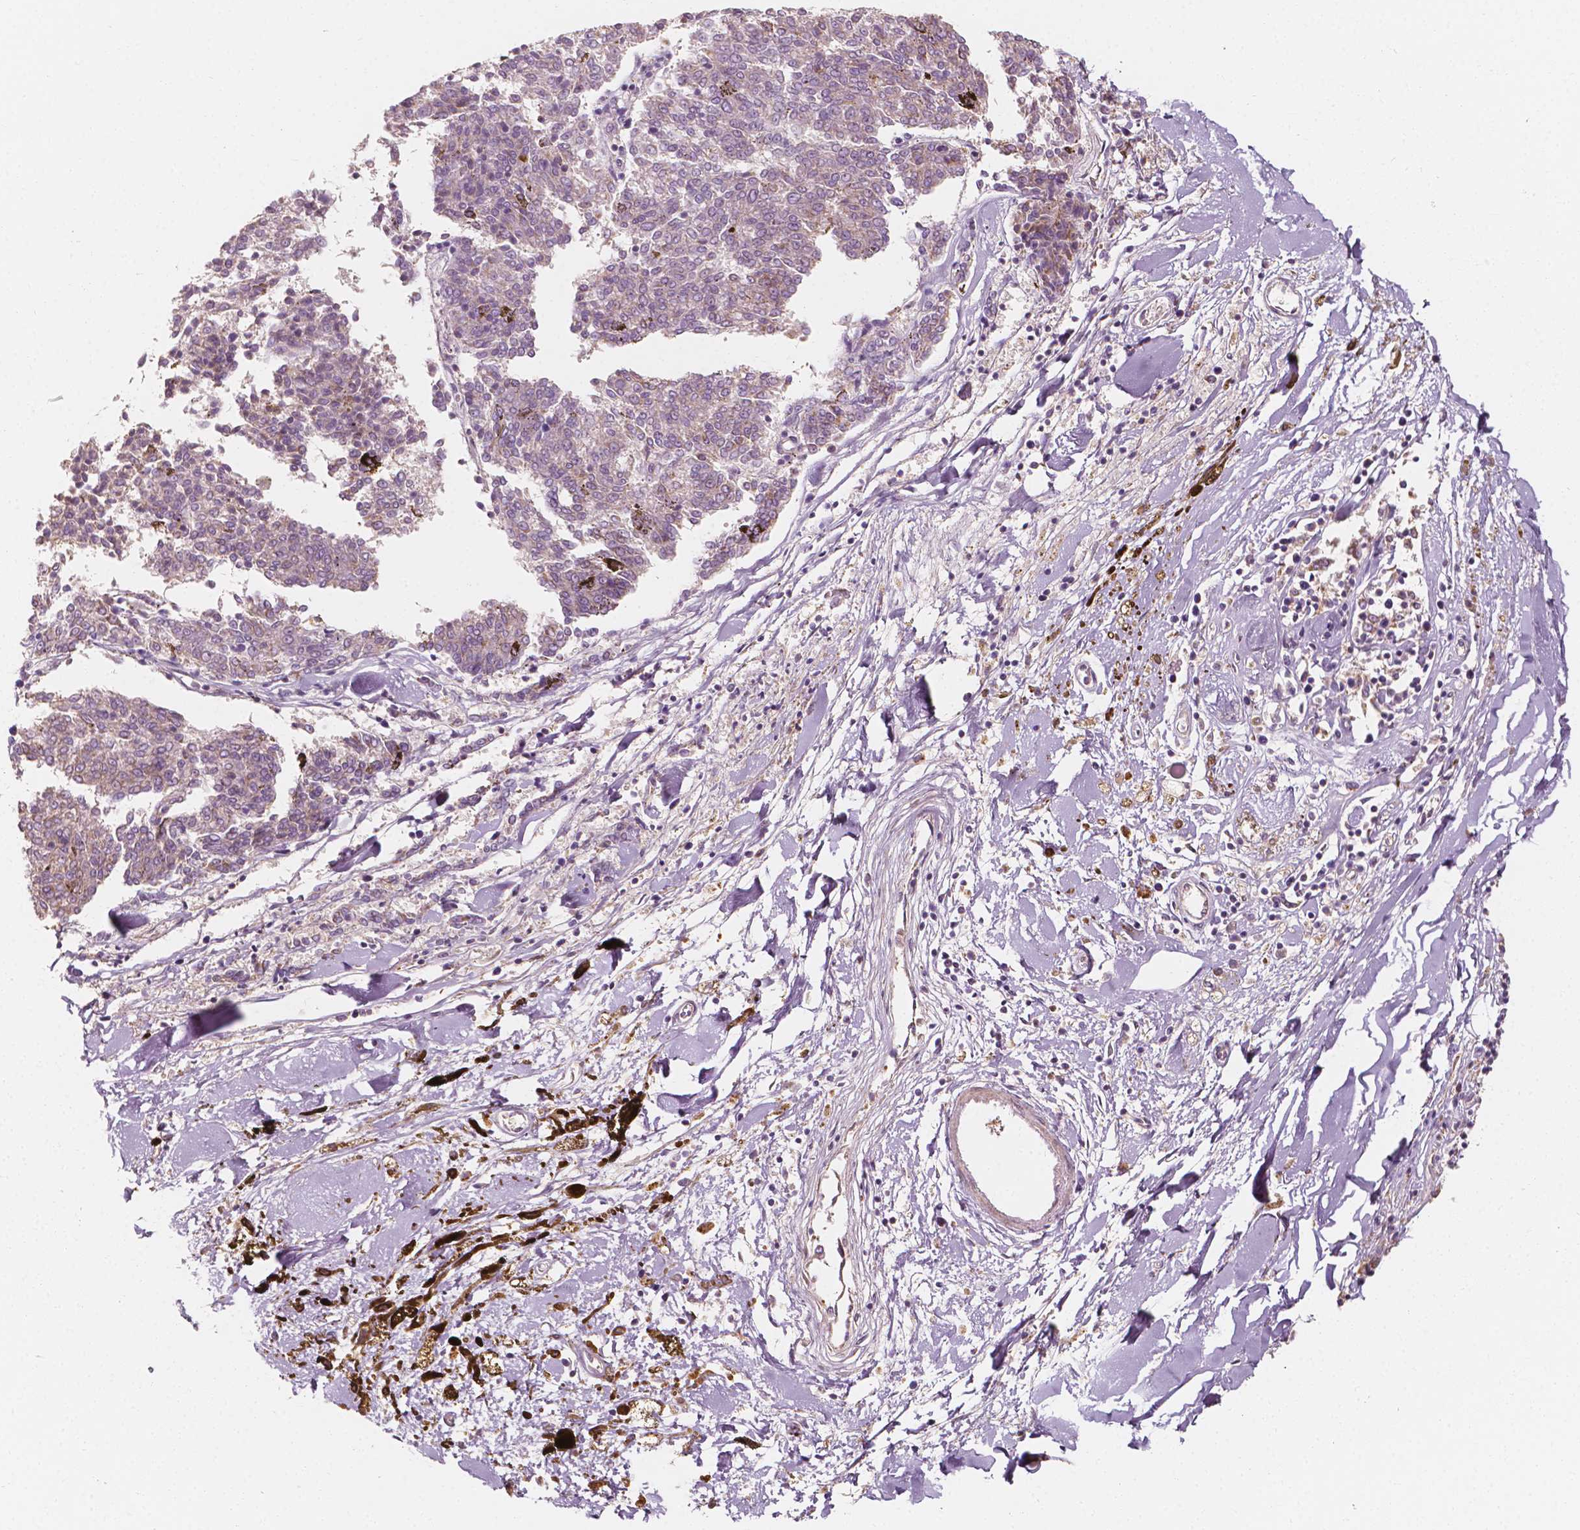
{"staining": {"intensity": "weak", "quantity": "<25%", "location": "cytoplasmic/membranous"}, "tissue": "melanoma", "cell_type": "Tumor cells", "image_type": "cancer", "snomed": [{"axis": "morphology", "description": "Malignant melanoma, NOS"}, {"axis": "topography", "description": "Skin"}], "caption": "Photomicrograph shows no protein staining in tumor cells of melanoma tissue. (IHC, brightfield microscopy, high magnification).", "gene": "SHPK", "patient": {"sex": "female", "age": 72}}